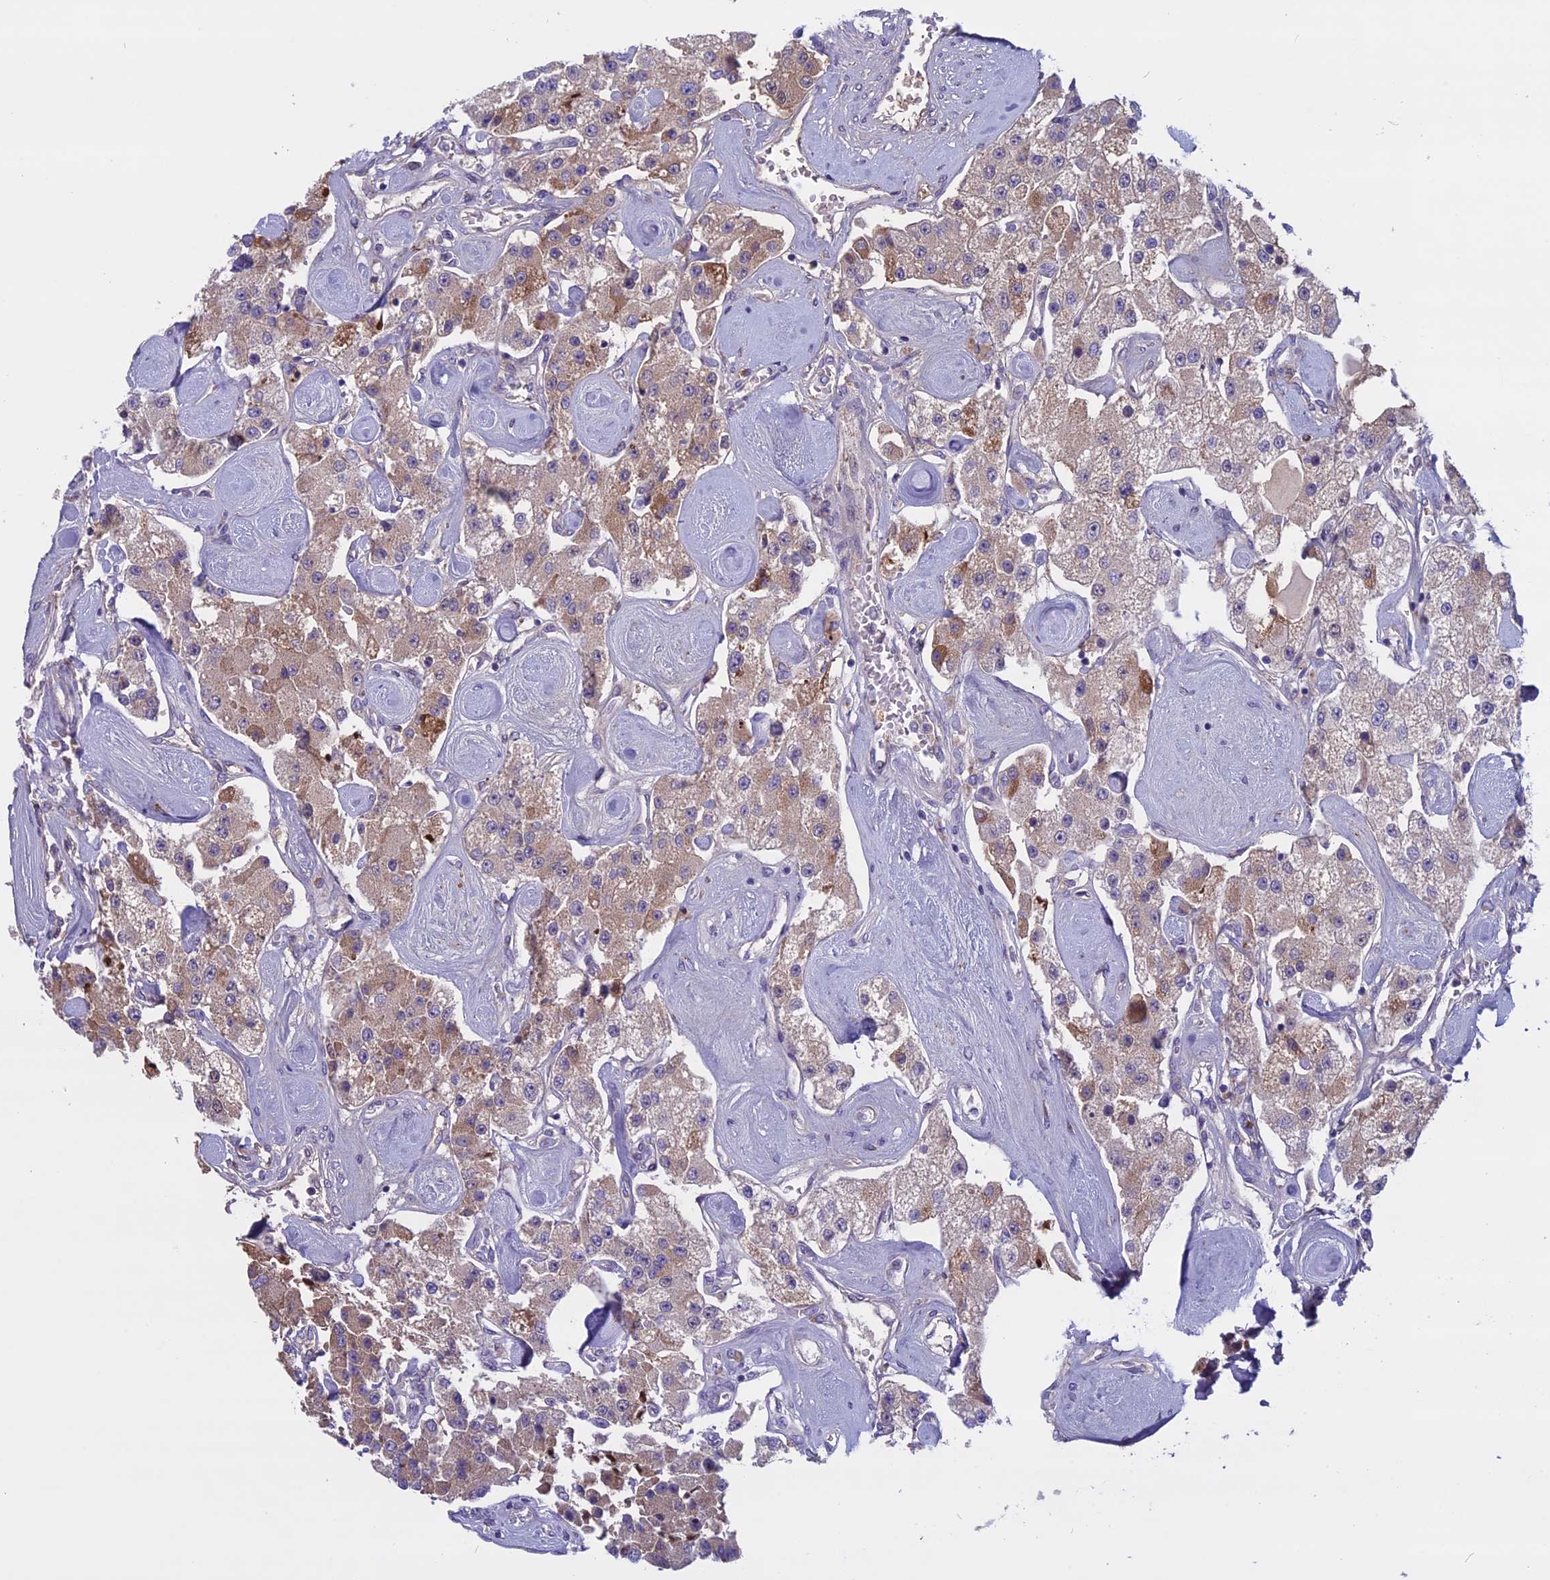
{"staining": {"intensity": "moderate", "quantity": ">75%", "location": "cytoplasmic/membranous"}, "tissue": "carcinoid", "cell_type": "Tumor cells", "image_type": "cancer", "snomed": [{"axis": "morphology", "description": "Carcinoid, malignant, NOS"}, {"axis": "topography", "description": "Pancreas"}], "caption": "Protein positivity by immunohistochemistry reveals moderate cytoplasmic/membranous staining in approximately >75% of tumor cells in carcinoid.", "gene": "DCTN5", "patient": {"sex": "male", "age": 41}}